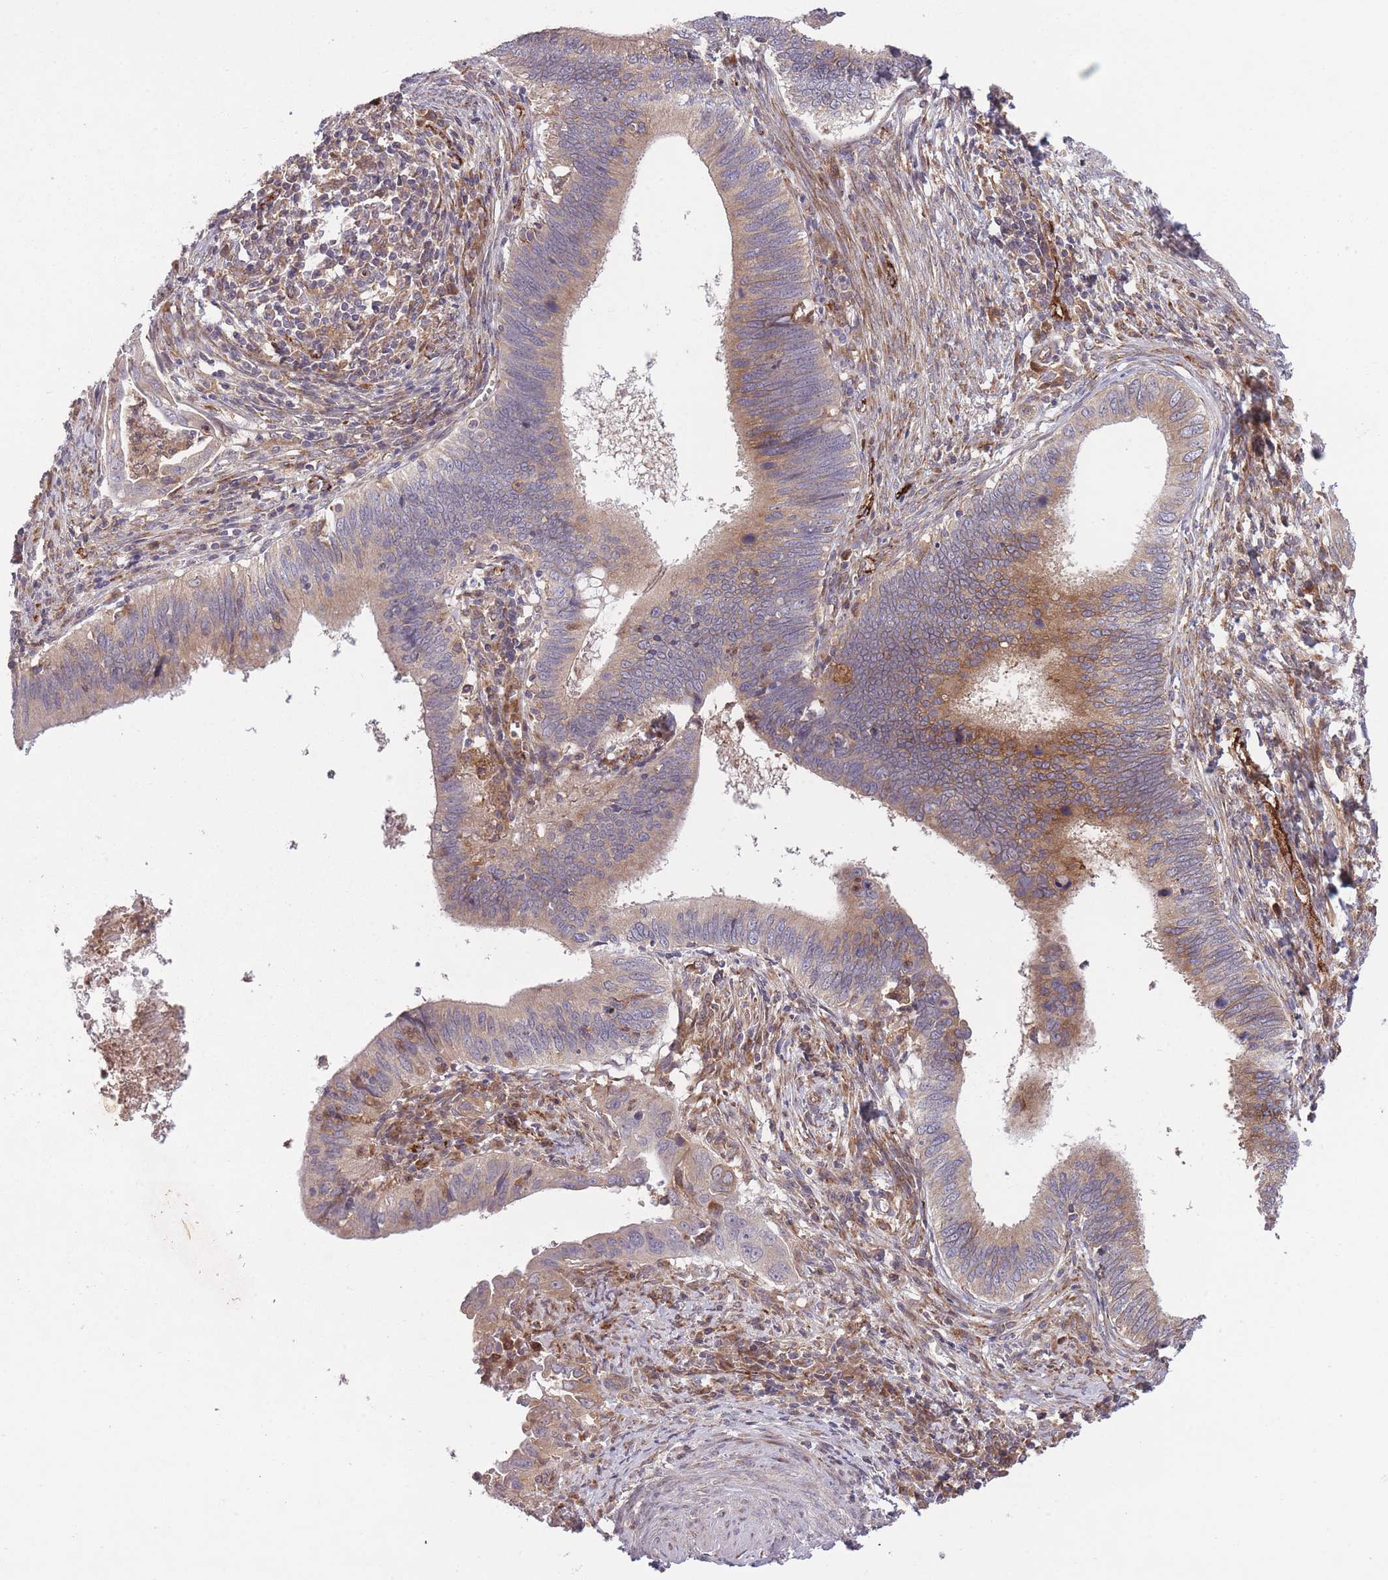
{"staining": {"intensity": "moderate", "quantity": "<25%", "location": "cytoplasmic/membranous"}, "tissue": "cervical cancer", "cell_type": "Tumor cells", "image_type": "cancer", "snomed": [{"axis": "morphology", "description": "Adenocarcinoma, NOS"}, {"axis": "topography", "description": "Cervix"}], "caption": "Immunohistochemical staining of human cervical cancer shows moderate cytoplasmic/membranous protein expression in approximately <25% of tumor cells.", "gene": "CISH", "patient": {"sex": "female", "age": 42}}